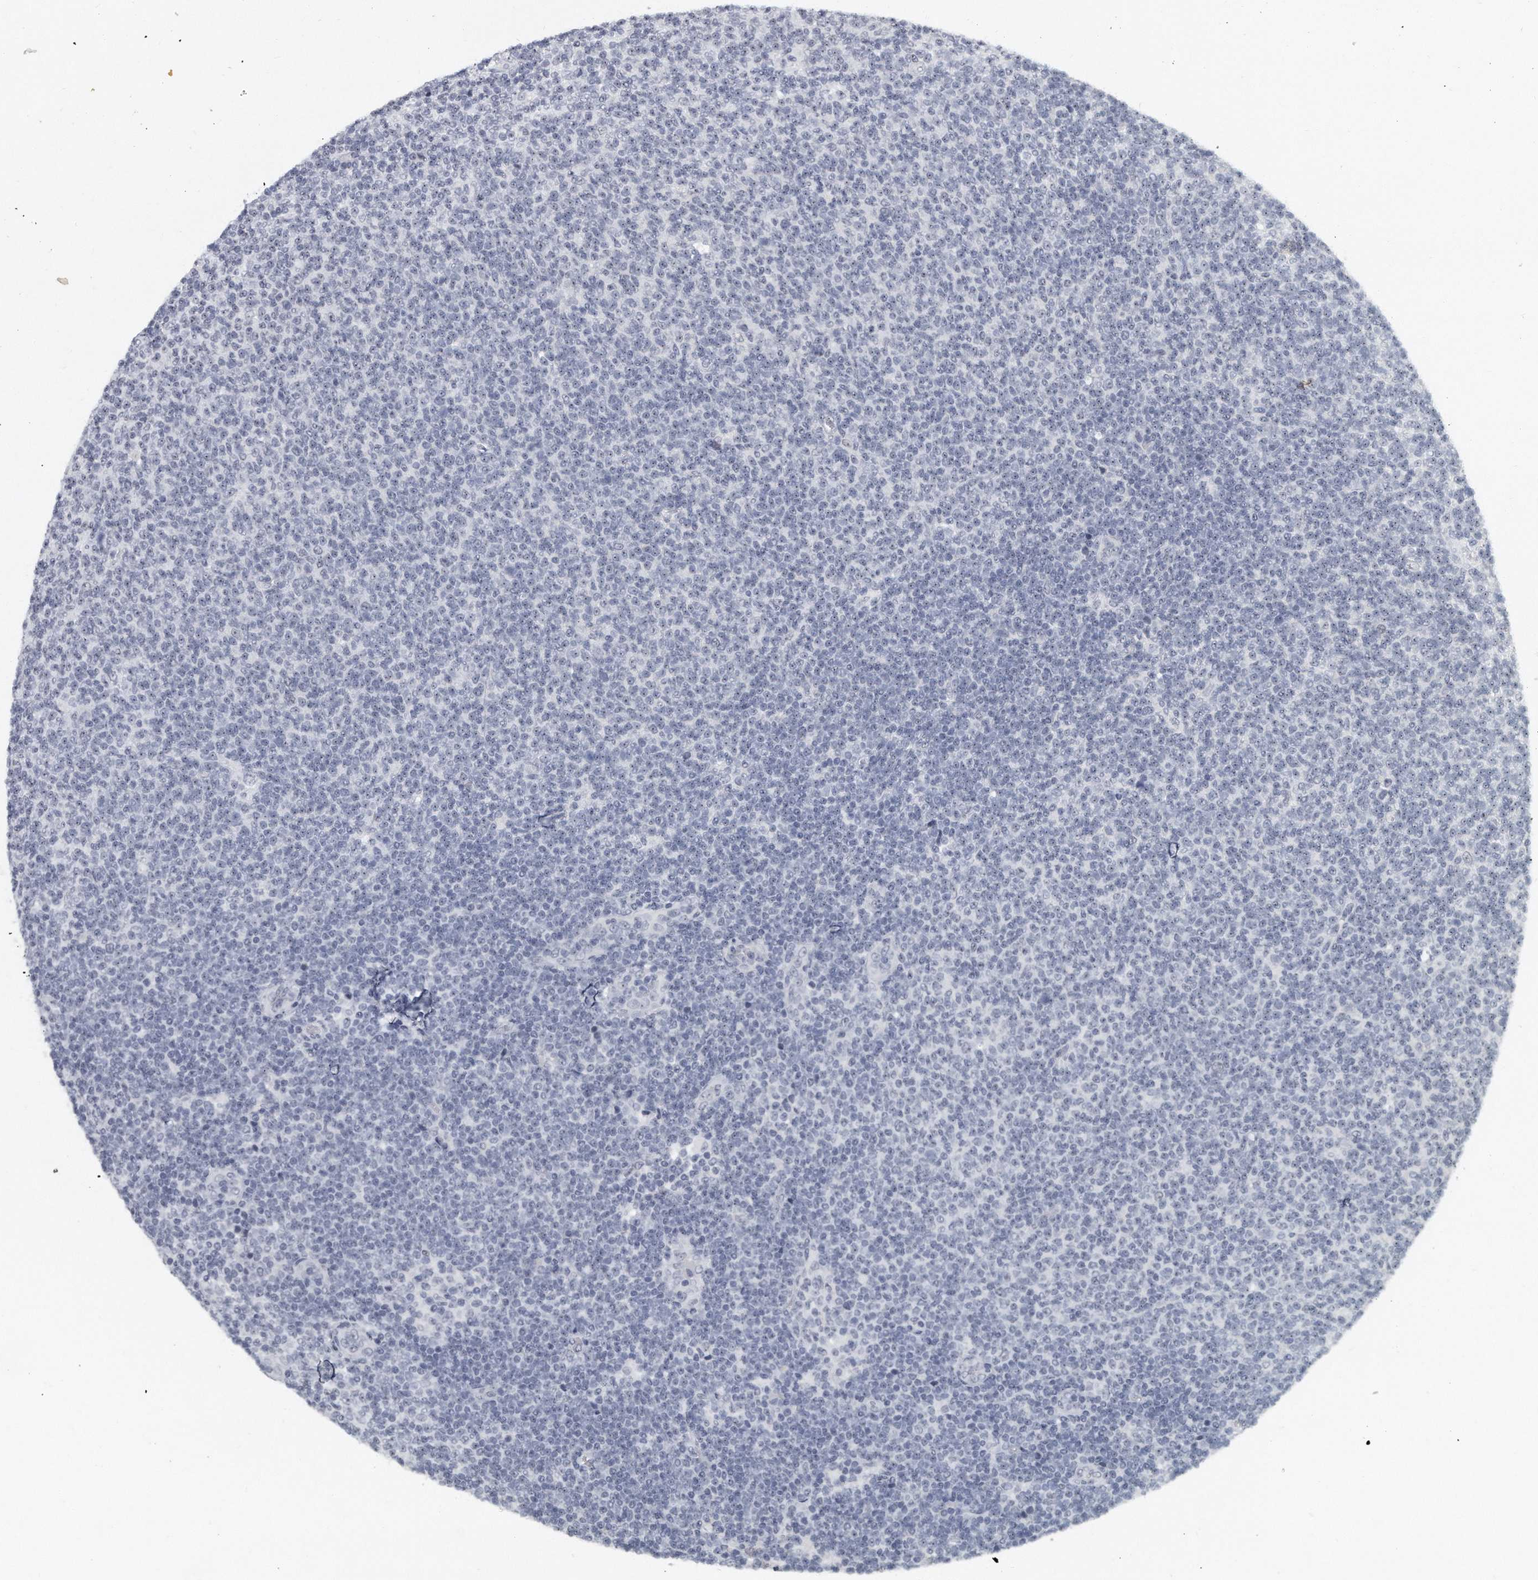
{"staining": {"intensity": "negative", "quantity": "none", "location": "none"}, "tissue": "lymphoma", "cell_type": "Tumor cells", "image_type": "cancer", "snomed": [{"axis": "morphology", "description": "Malignant lymphoma, non-Hodgkin's type, Low grade"}, {"axis": "topography", "description": "Lymph node"}], "caption": "Human malignant lymphoma, non-Hodgkin's type (low-grade) stained for a protein using immunohistochemistry demonstrates no positivity in tumor cells.", "gene": "TFCP2L1", "patient": {"sex": "male", "age": 66}}